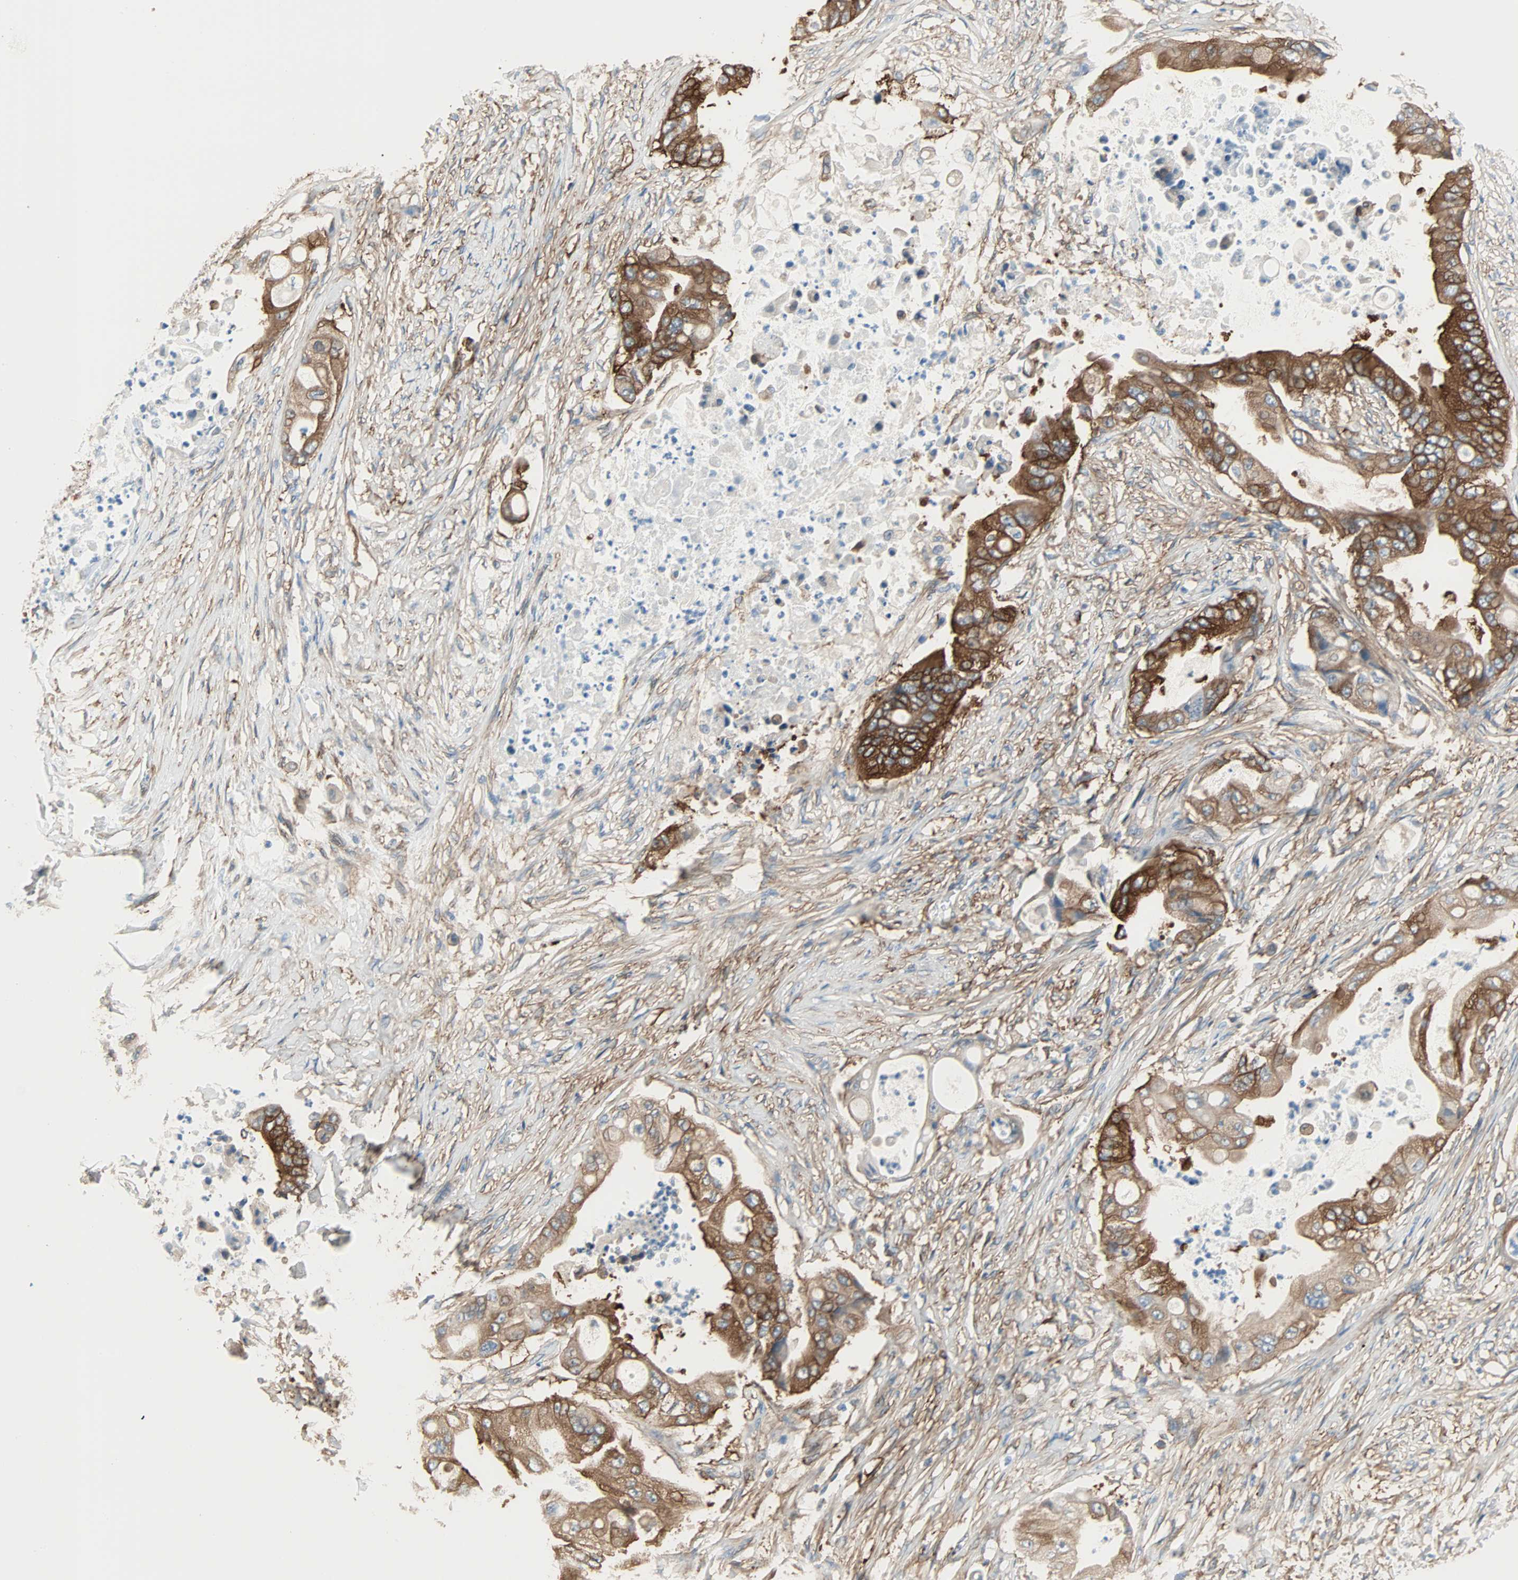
{"staining": {"intensity": "strong", "quantity": ">75%", "location": "cytoplasmic/membranous"}, "tissue": "stomach cancer", "cell_type": "Tumor cells", "image_type": "cancer", "snomed": [{"axis": "morphology", "description": "Adenocarcinoma, NOS"}, {"axis": "topography", "description": "Stomach"}], "caption": "A micrograph of human stomach cancer stained for a protein shows strong cytoplasmic/membranous brown staining in tumor cells. Using DAB (brown) and hematoxylin (blue) stains, captured at high magnification using brightfield microscopy.", "gene": "EPB41L2", "patient": {"sex": "female", "age": 73}}